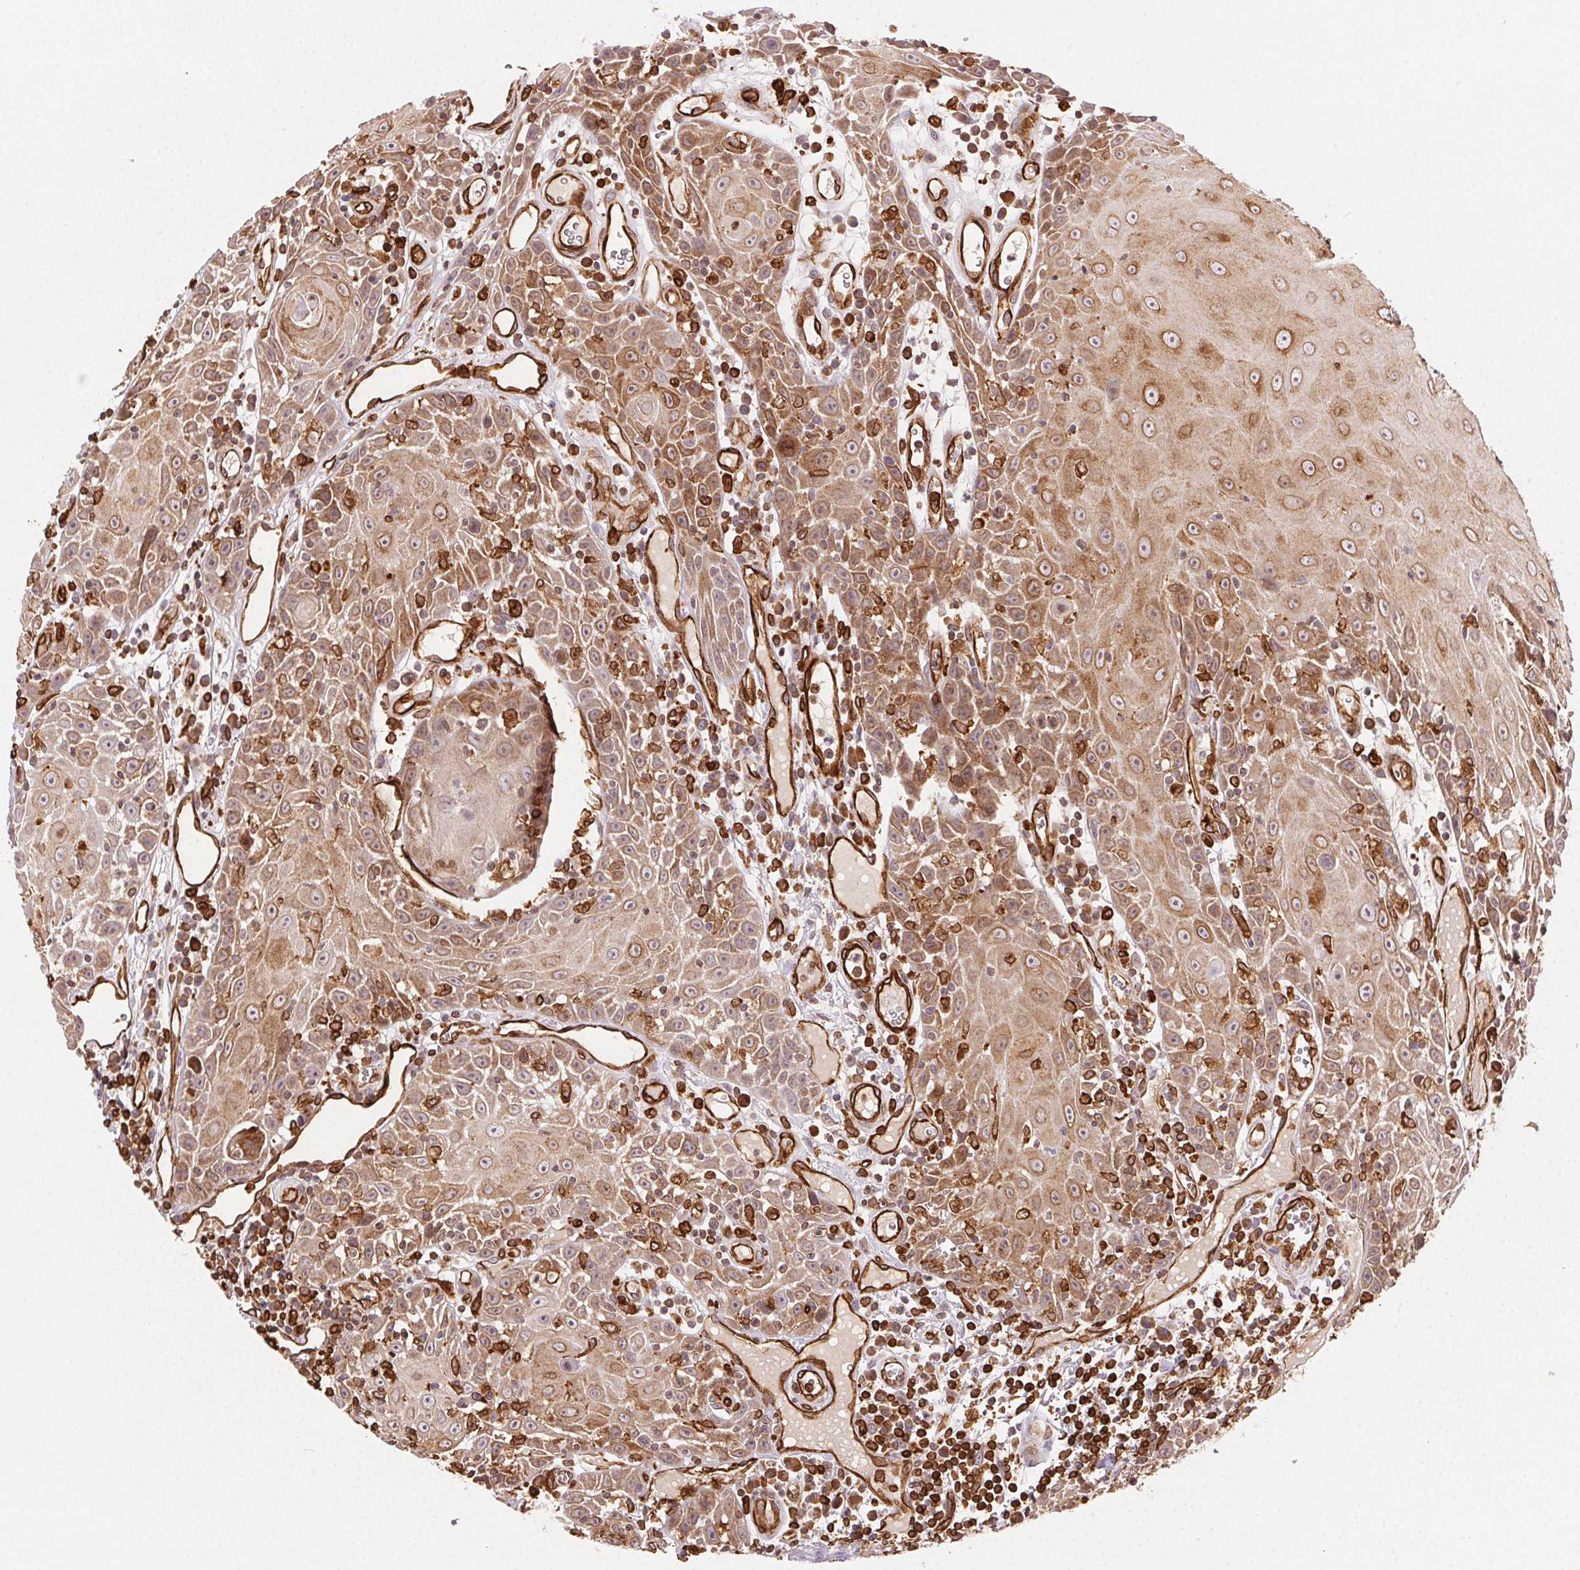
{"staining": {"intensity": "moderate", "quantity": ">75%", "location": "cytoplasmic/membranous"}, "tissue": "head and neck cancer", "cell_type": "Tumor cells", "image_type": "cancer", "snomed": [{"axis": "morphology", "description": "Squamous cell carcinoma, NOS"}, {"axis": "topography", "description": "Head-Neck"}], "caption": "This is a histology image of immunohistochemistry staining of head and neck cancer (squamous cell carcinoma), which shows moderate expression in the cytoplasmic/membranous of tumor cells.", "gene": "RNASET2", "patient": {"sex": "male", "age": 52}}